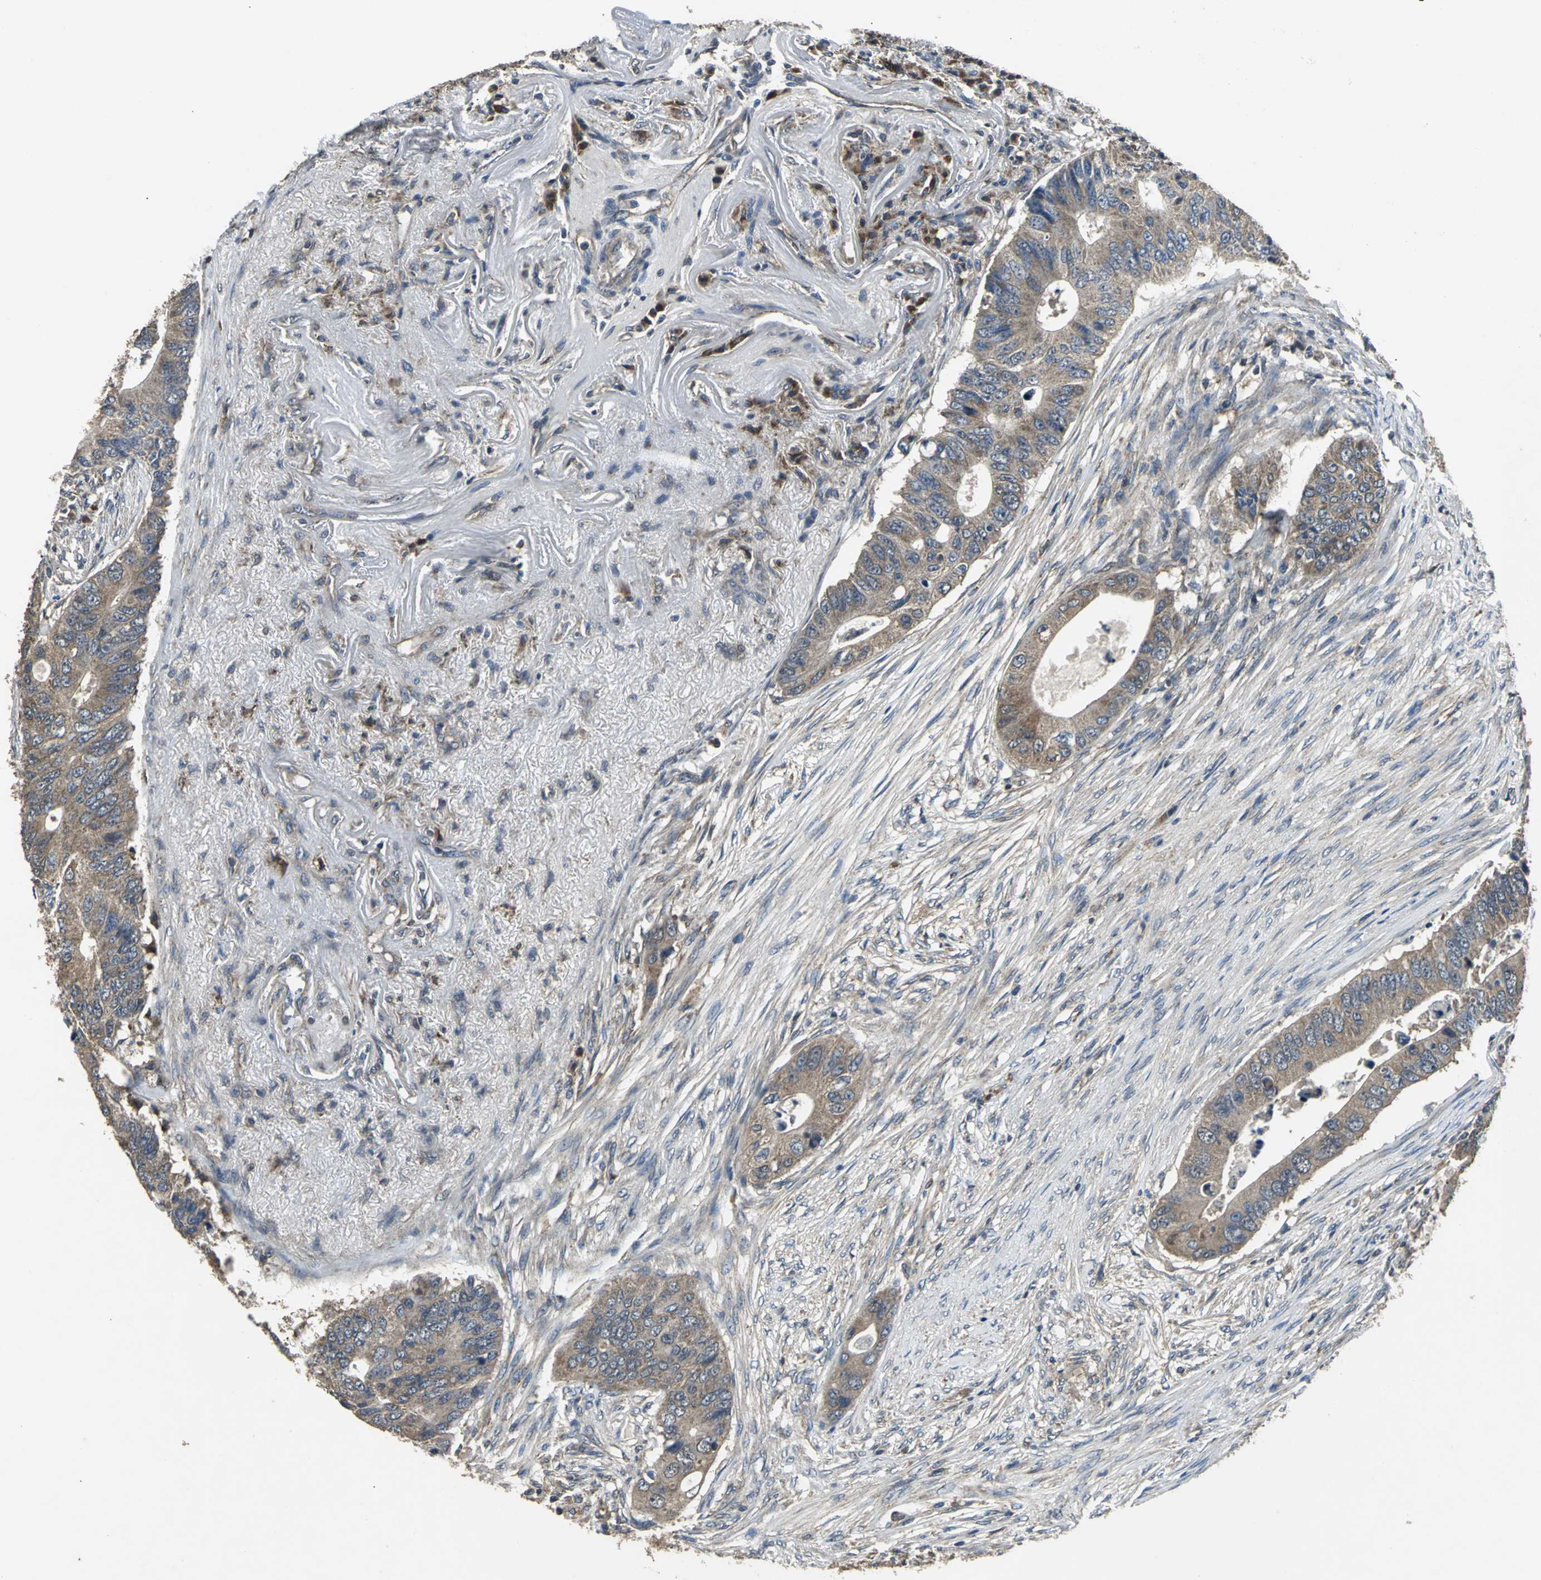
{"staining": {"intensity": "moderate", "quantity": ">75%", "location": "cytoplasmic/membranous"}, "tissue": "colorectal cancer", "cell_type": "Tumor cells", "image_type": "cancer", "snomed": [{"axis": "morphology", "description": "Adenocarcinoma, NOS"}, {"axis": "topography", "description": "Colon"}], "caption": "Moderate cytoplasmic/membranous protein staining is seen in about >75% of tumor cells in adenocarcinoma (colorectal).", "gene": "IRF3", "patient": {"sex": "male", "age": 71}}